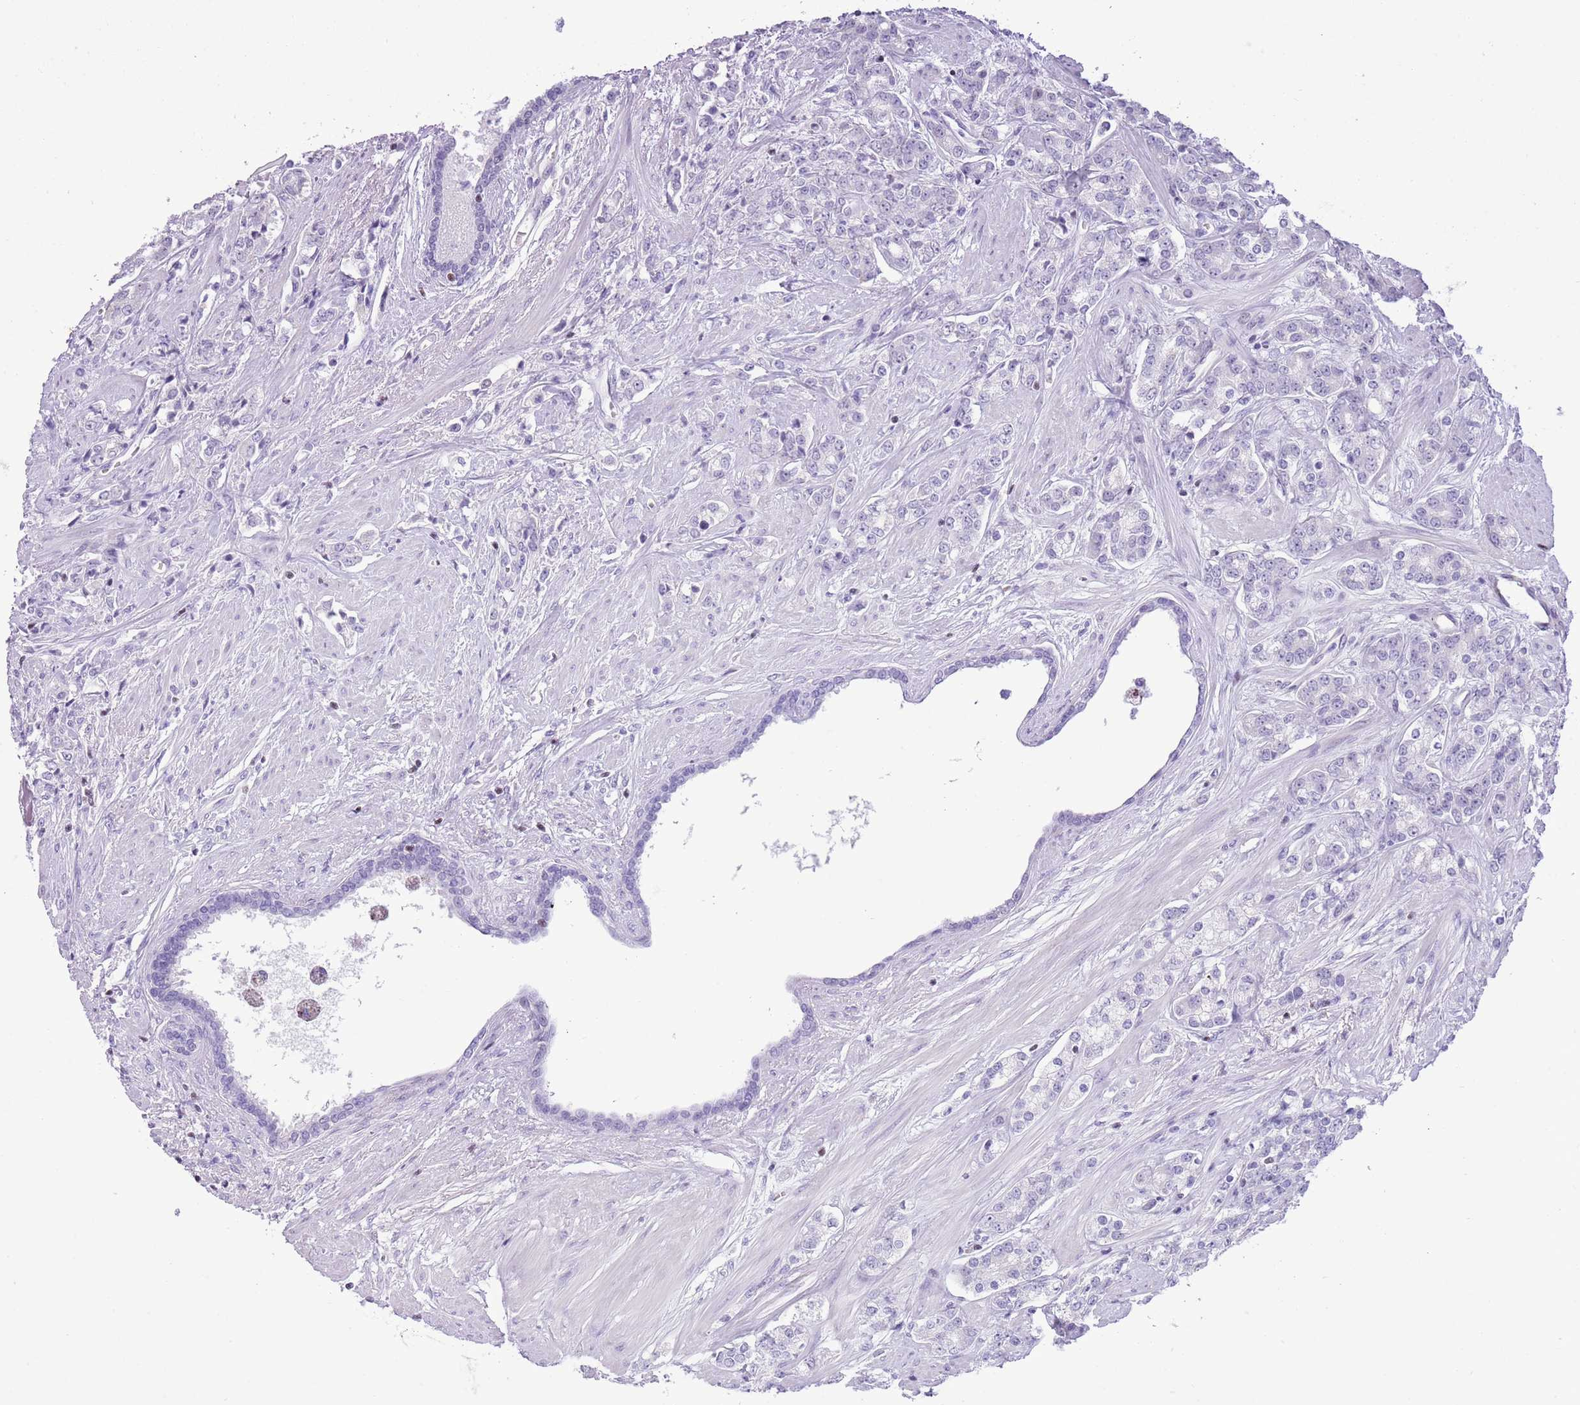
{"staining": {"intensity": "negative", "quantity": "none", "location": "none"}, "tissue": "prostate cancer", "cell_type": "Tumor cells", "image_type": "cancer", "snomed": [{"axis": "morphology", "description": "Adenocarcinoma, High grade"}, {"axis": "topography", "description": "Prostate"}], "caption": "The histopathology image demonstrates no staining of tumor cells in prostate cancer.", "gene": "BCL11B", "patient": {"sex": "male", "age": 62}}